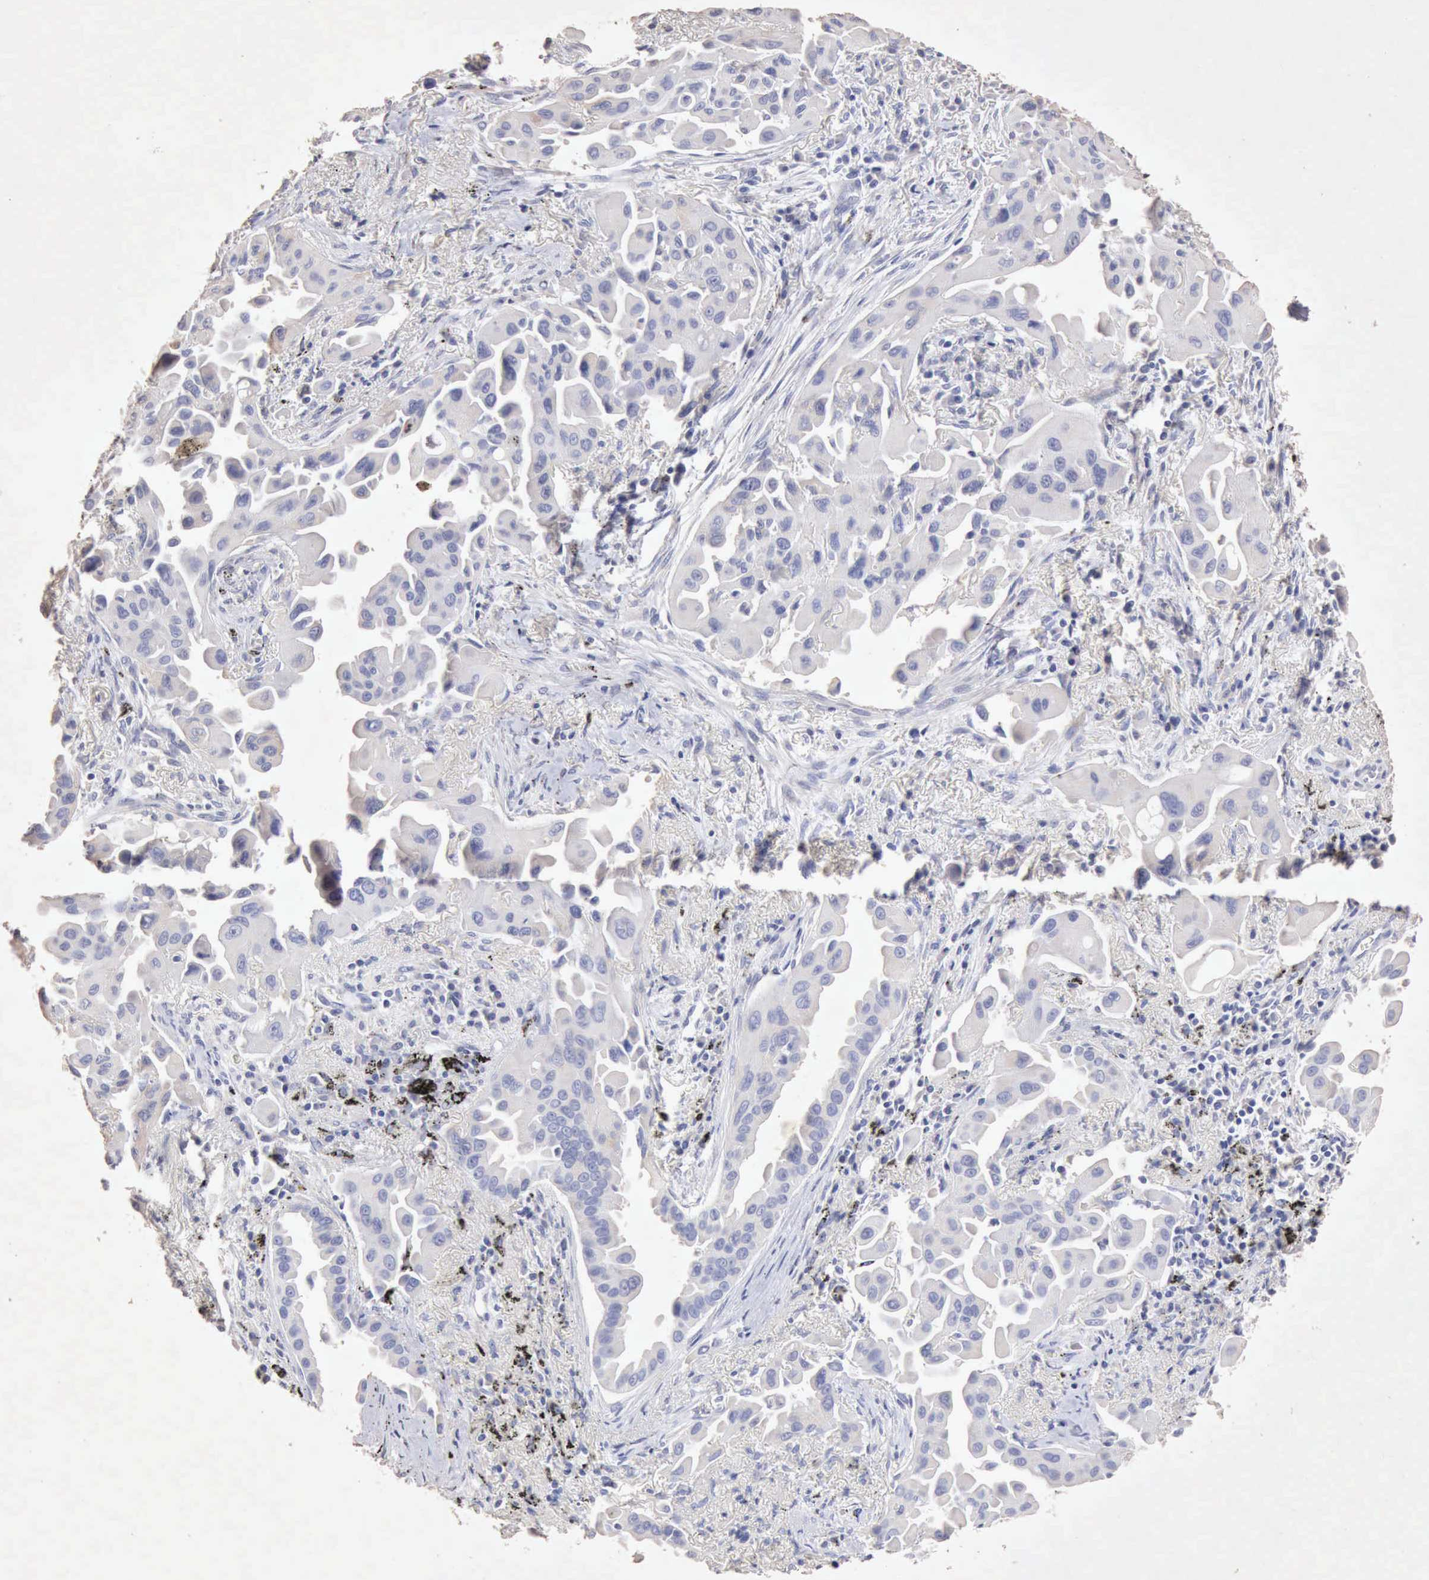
{"staining": {"intensity": "negative", "quantity": "none", "location": "none"}, "tissue": "lung cancer", "cell_type": "Tumor cells", "image_type": "cancer", "snomed": [{"axis": "morphology", "description": "Adenocarcinoma, NOS"}, {"axis": "topography", "description": "Lung"}], "caption": "Immunohistochemistry (IHC) of adenocarcinoma (lung) shows no positivity in tumor cells.", "gene": "KRT6B", "patient": {"sex": "male", "age": 68}}